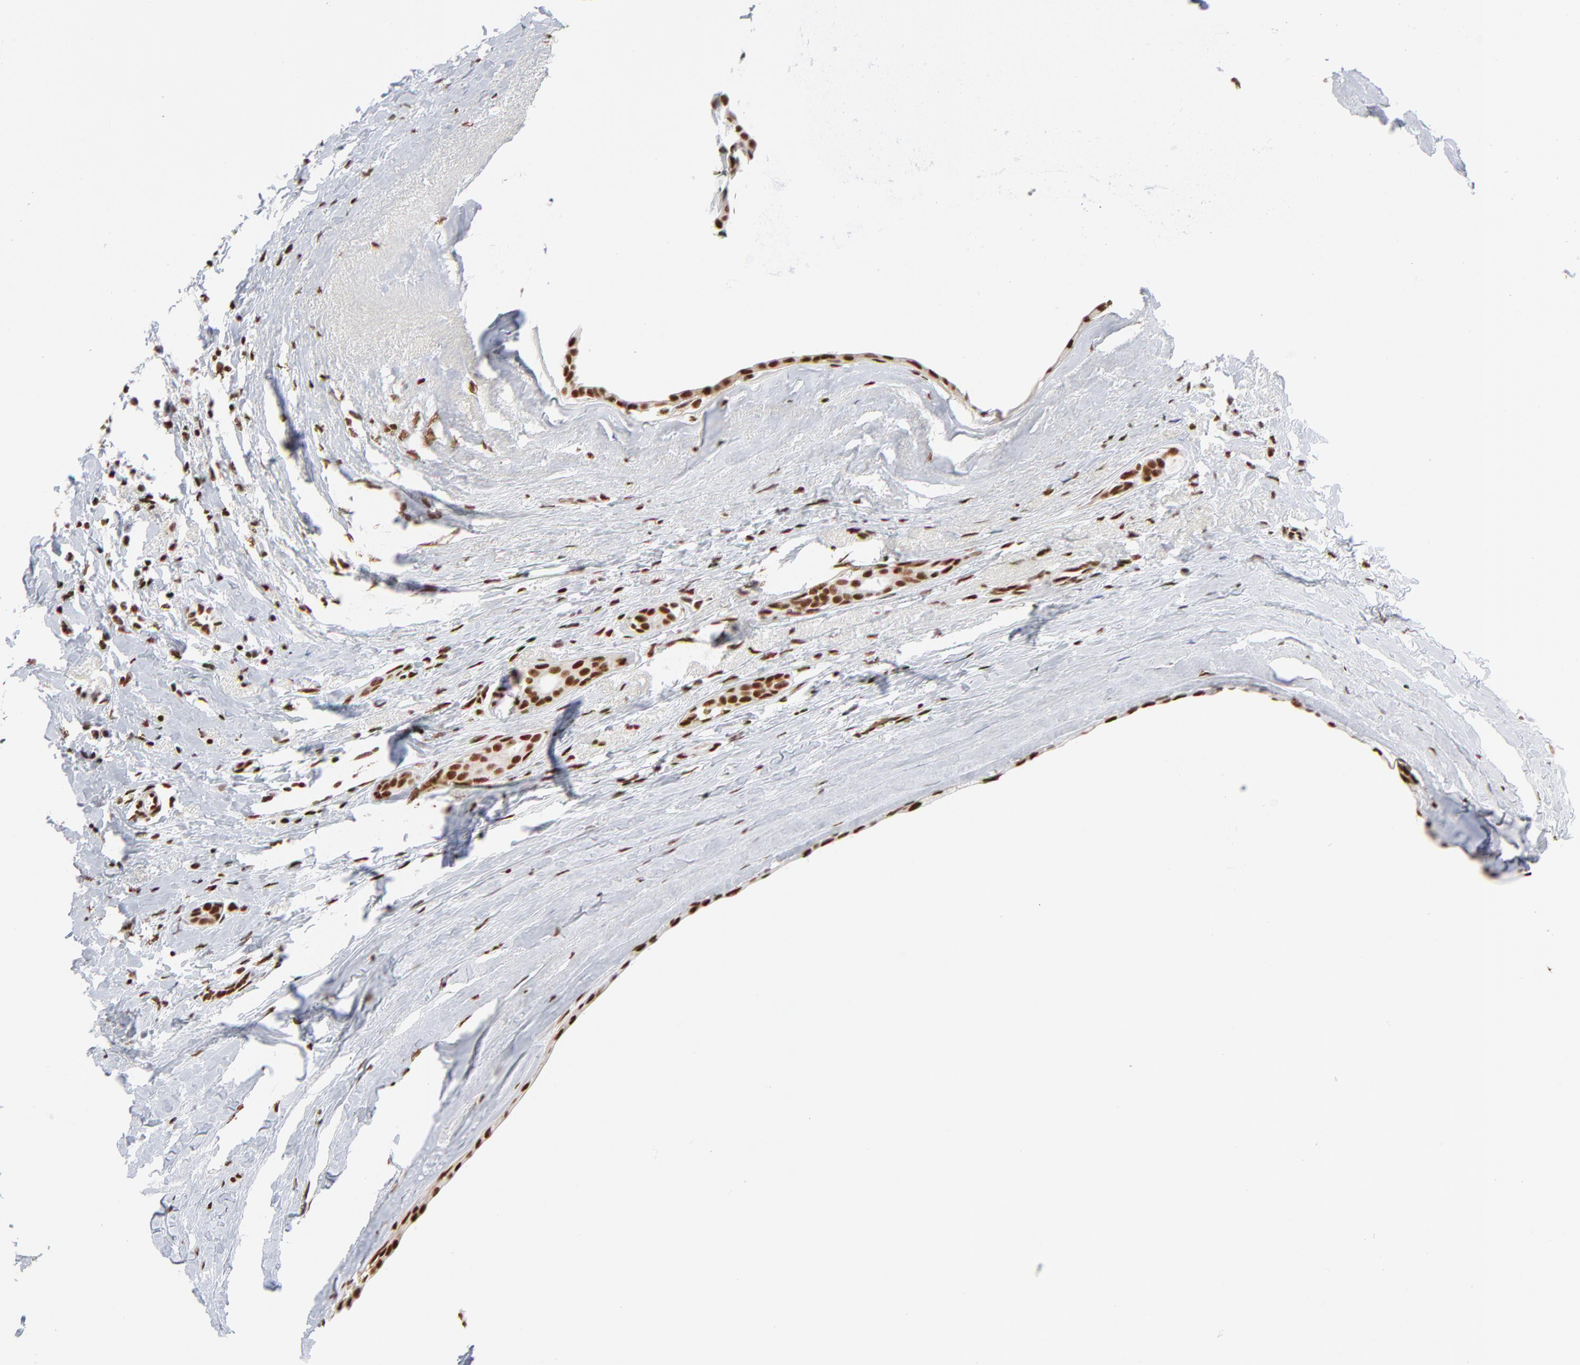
{"staining": {"intensity": "strong", "quantity": ">75%", "location": "nuclear"}, "tissue": "breast cancer", "cell_type": "Tumor cells", "image_type": "cancer", "snomed": [{"axis": "morphology", "description": "Duct carcinoma"}, {"axis": "topography", "description": "Breast"}], "caption": "Immunohistochemistry (IHC) micrograph of human breast cancer (intraductal carcinoma) stained for a protein (brown), which demonstrates high levels of strong nuclear expression in approximately >75% of tumor cells.", "gene": "CREB1", "patient": {"sex": "female", "age": 54}}